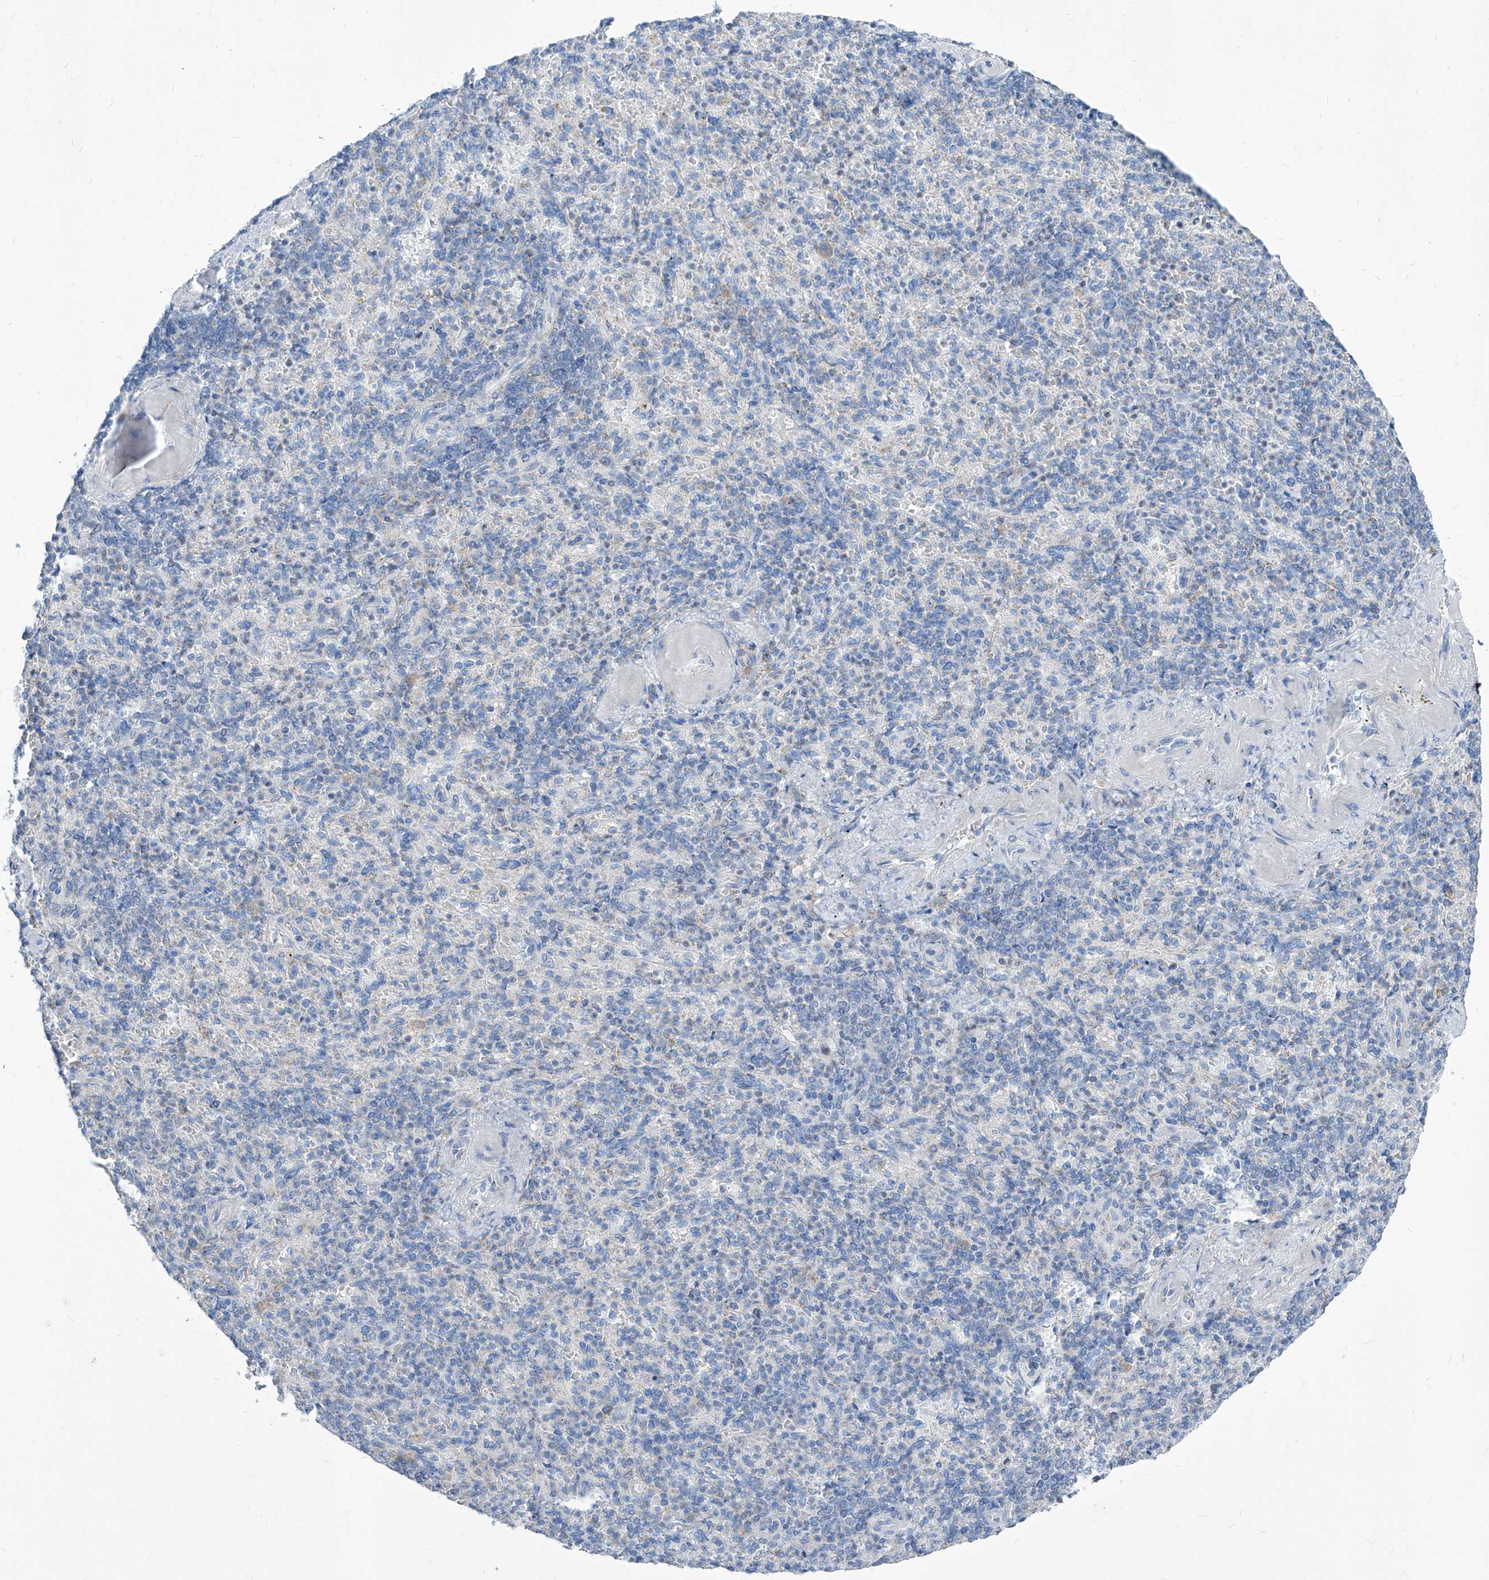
{"staining": {"intensity": "negative", "quantity": "none", "location": "none"}, "tissue": "spleen", "cell_type": "Cells in red pulp", "image_type": "normal", "snomed": [{"axis": "morphology", "description": "Normal tissue, NOS"}, {"axis": "topography", "description": "Spleen"}], "caption": "High power microscopy histopathology image of an IHC image of normal spleen, revealing no significant expression in cells in red pulp. The staining was performed using DAB (3,3'-diaminobenzidine) to visualize the protein expression in brown, while the nuclei were stained in blue with hematoxylin (Magnification: 20x).", "gene": "AGPS", "patient": {"sex": "female", "age": 74}}